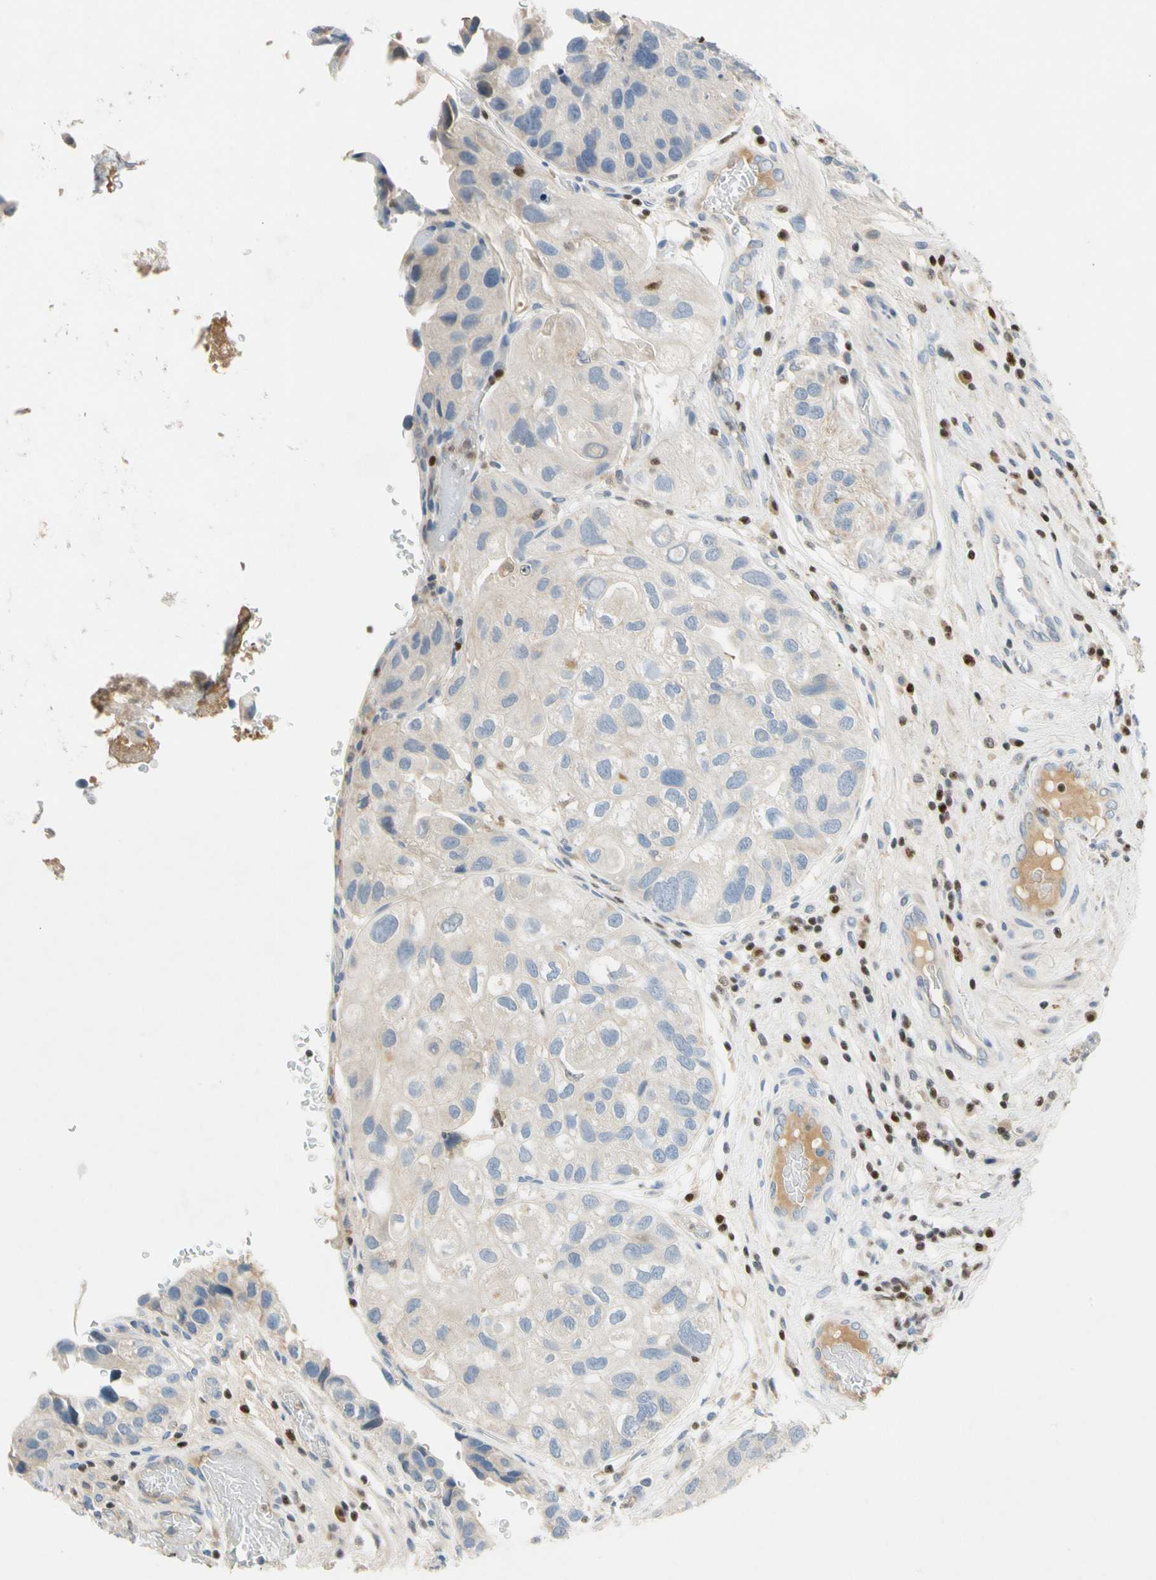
{"staining": {"intensity": "weak", "quantity": "<25%", "location": "cytoplasmic/membranous"}, "tissue": "urothelial cancer", "cell_type": "Tumor cells", "image_type": "cancer", "snomed": [{"axis": "morphology", "description": "Urothelial carcinoma, High grade"}, {"axis": "topography", "description": "Urinary bladder"}], "caption": "Immunohistochemistry of urothelial carcinoma (high-grade) shows no staining in tumor cells.", "gene": "SP140", "patient": {"sex": "female", "age": 64}}